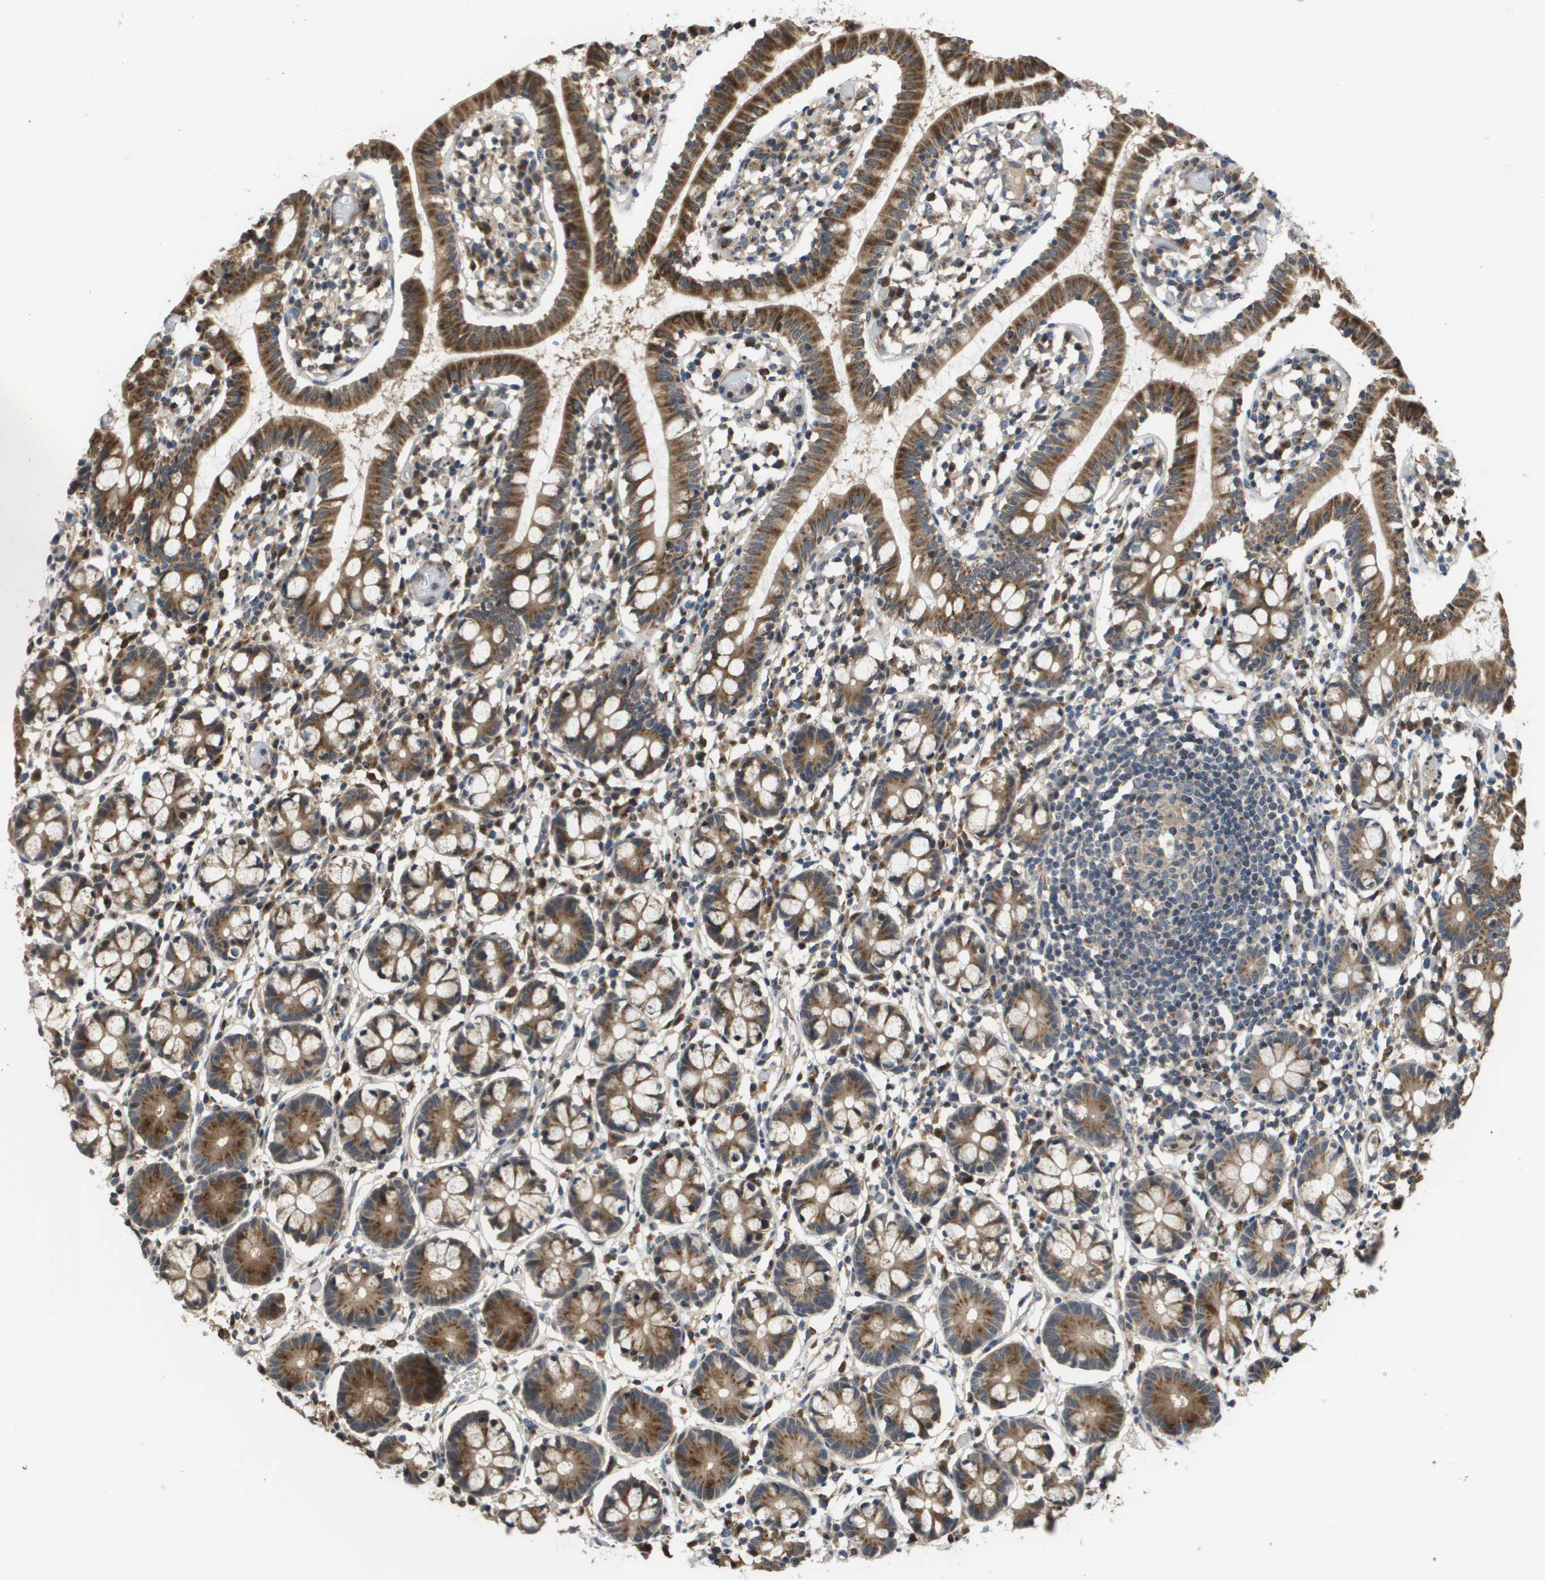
{"staining": {"intensity": "strong", "quantity": ">75%", "location": "cytoplasmic/membranous"}, "tissue": "small intestine", "cell_type": "Glandular cells", "image_type": "normal", "snomed": [{"axis": "morphology", "description": "Normal tissue, NOS"}, {"axis": "morphology", "description": "Cystadenocarcinoma, serous, Metastatic site"}, {"axis": "topography", "description": "Small intestine"}], "caption": "Strong cytoplasmic/membranous expression for a protein is identified in about >75% of glandular cells of normal small intestine using immunohistochemistry (IHC).", "gene": "PCK1", "patient": {"sex": "female", "age": 61}}